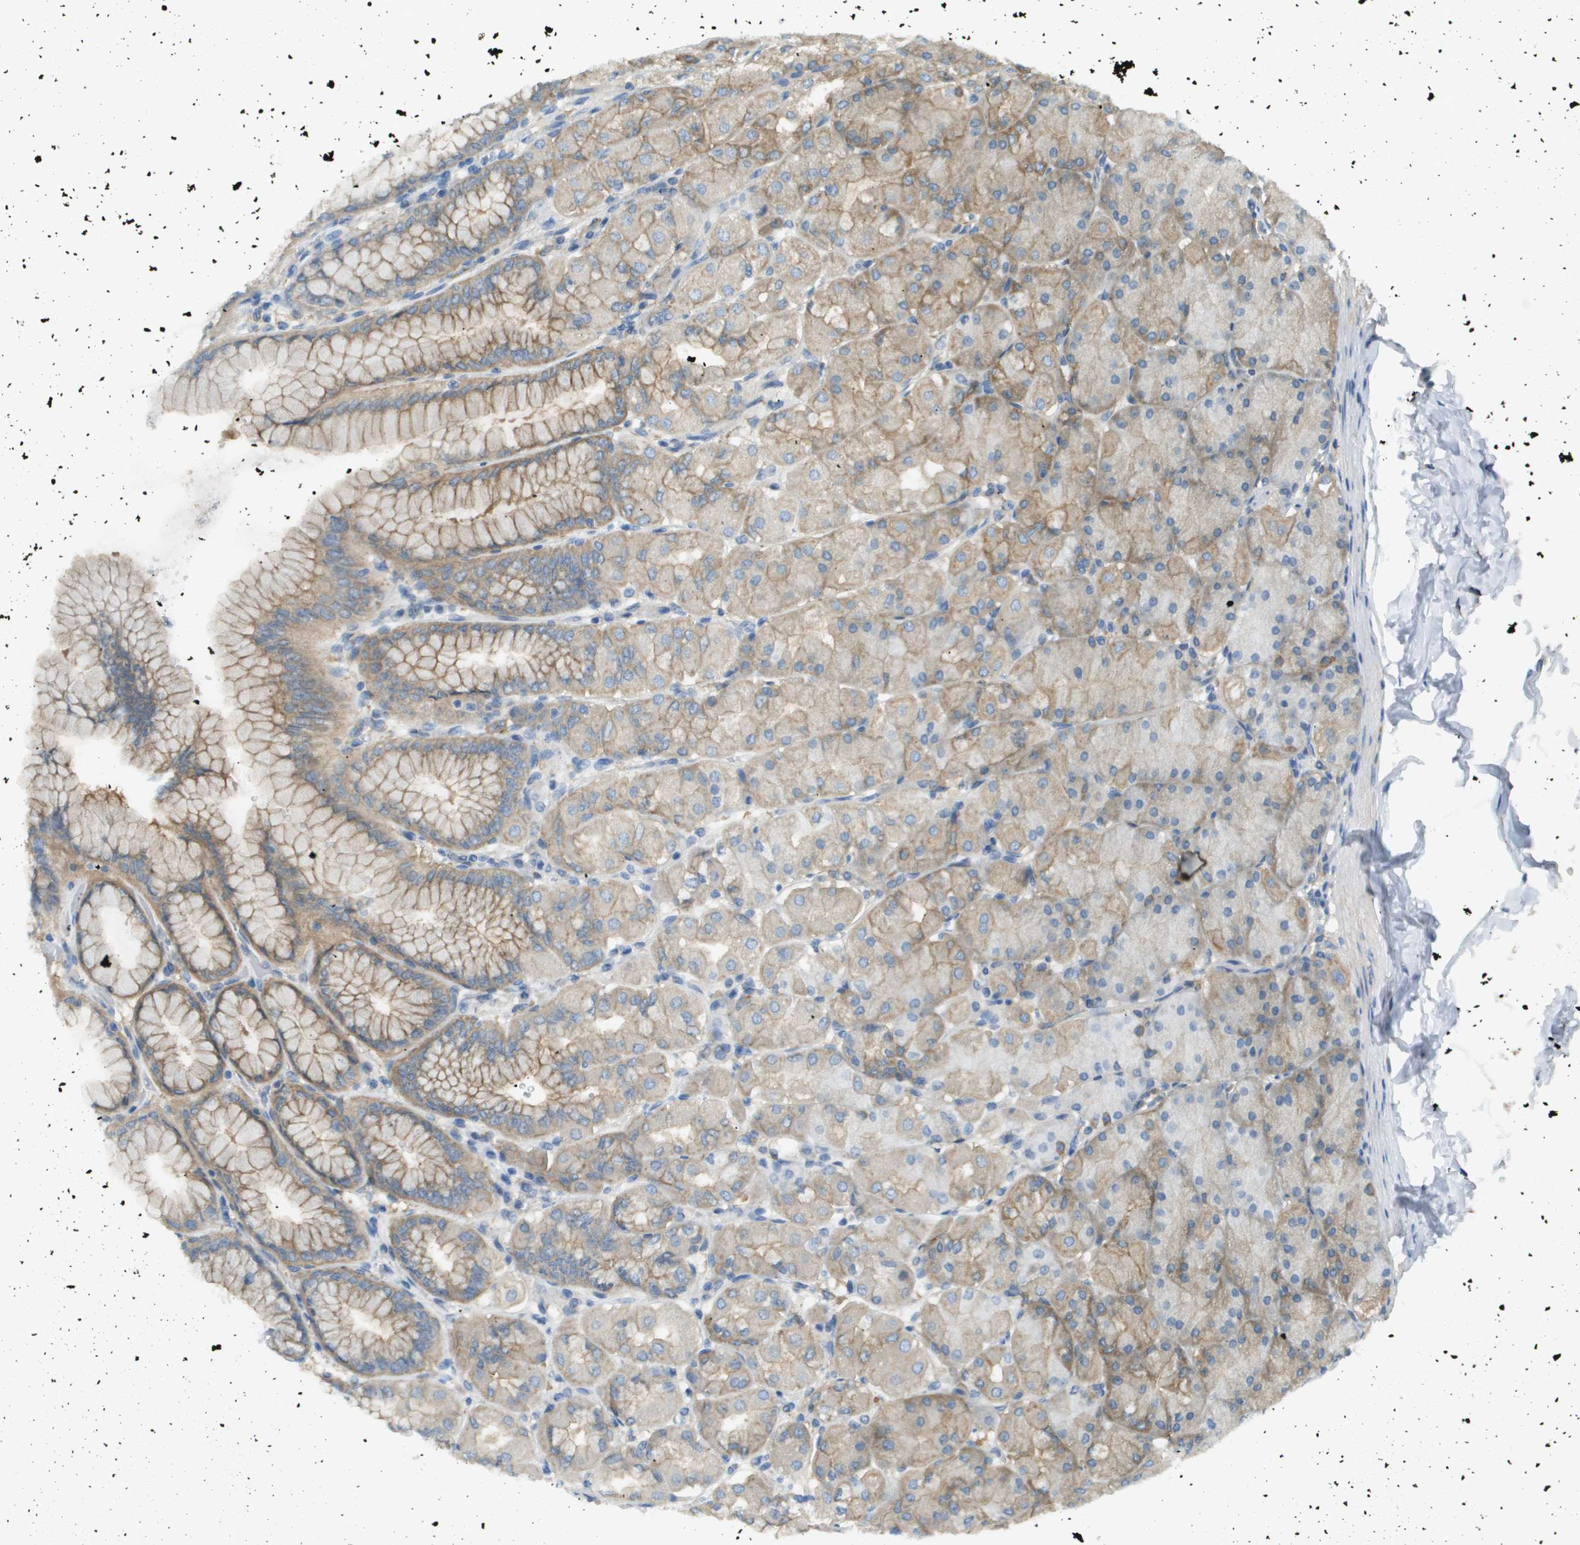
{"staining": {"intensity": "moderate", "quantity": ">75%", "location": "cytoplasmic/membranous"}, "tissue": "stomach", "cell_type": "Glandular cells", "image_type": "normal", "snomed": [{"axis": "morphology", "description": "Normal tissue, NOS"}, {"axis": "topography", "description": "Stomach, upper"}], "caption": "Protein positivity by immunohistochemistry (IHC) shows moderate cytoplasmic/membranous positivity in approximately >75% of glandular cells in normal stomach. (DAB IHC with brightfield microscopy, high magnification).", "gene": "CORO1B", "patient": {"sex": "female", "age": 56}}